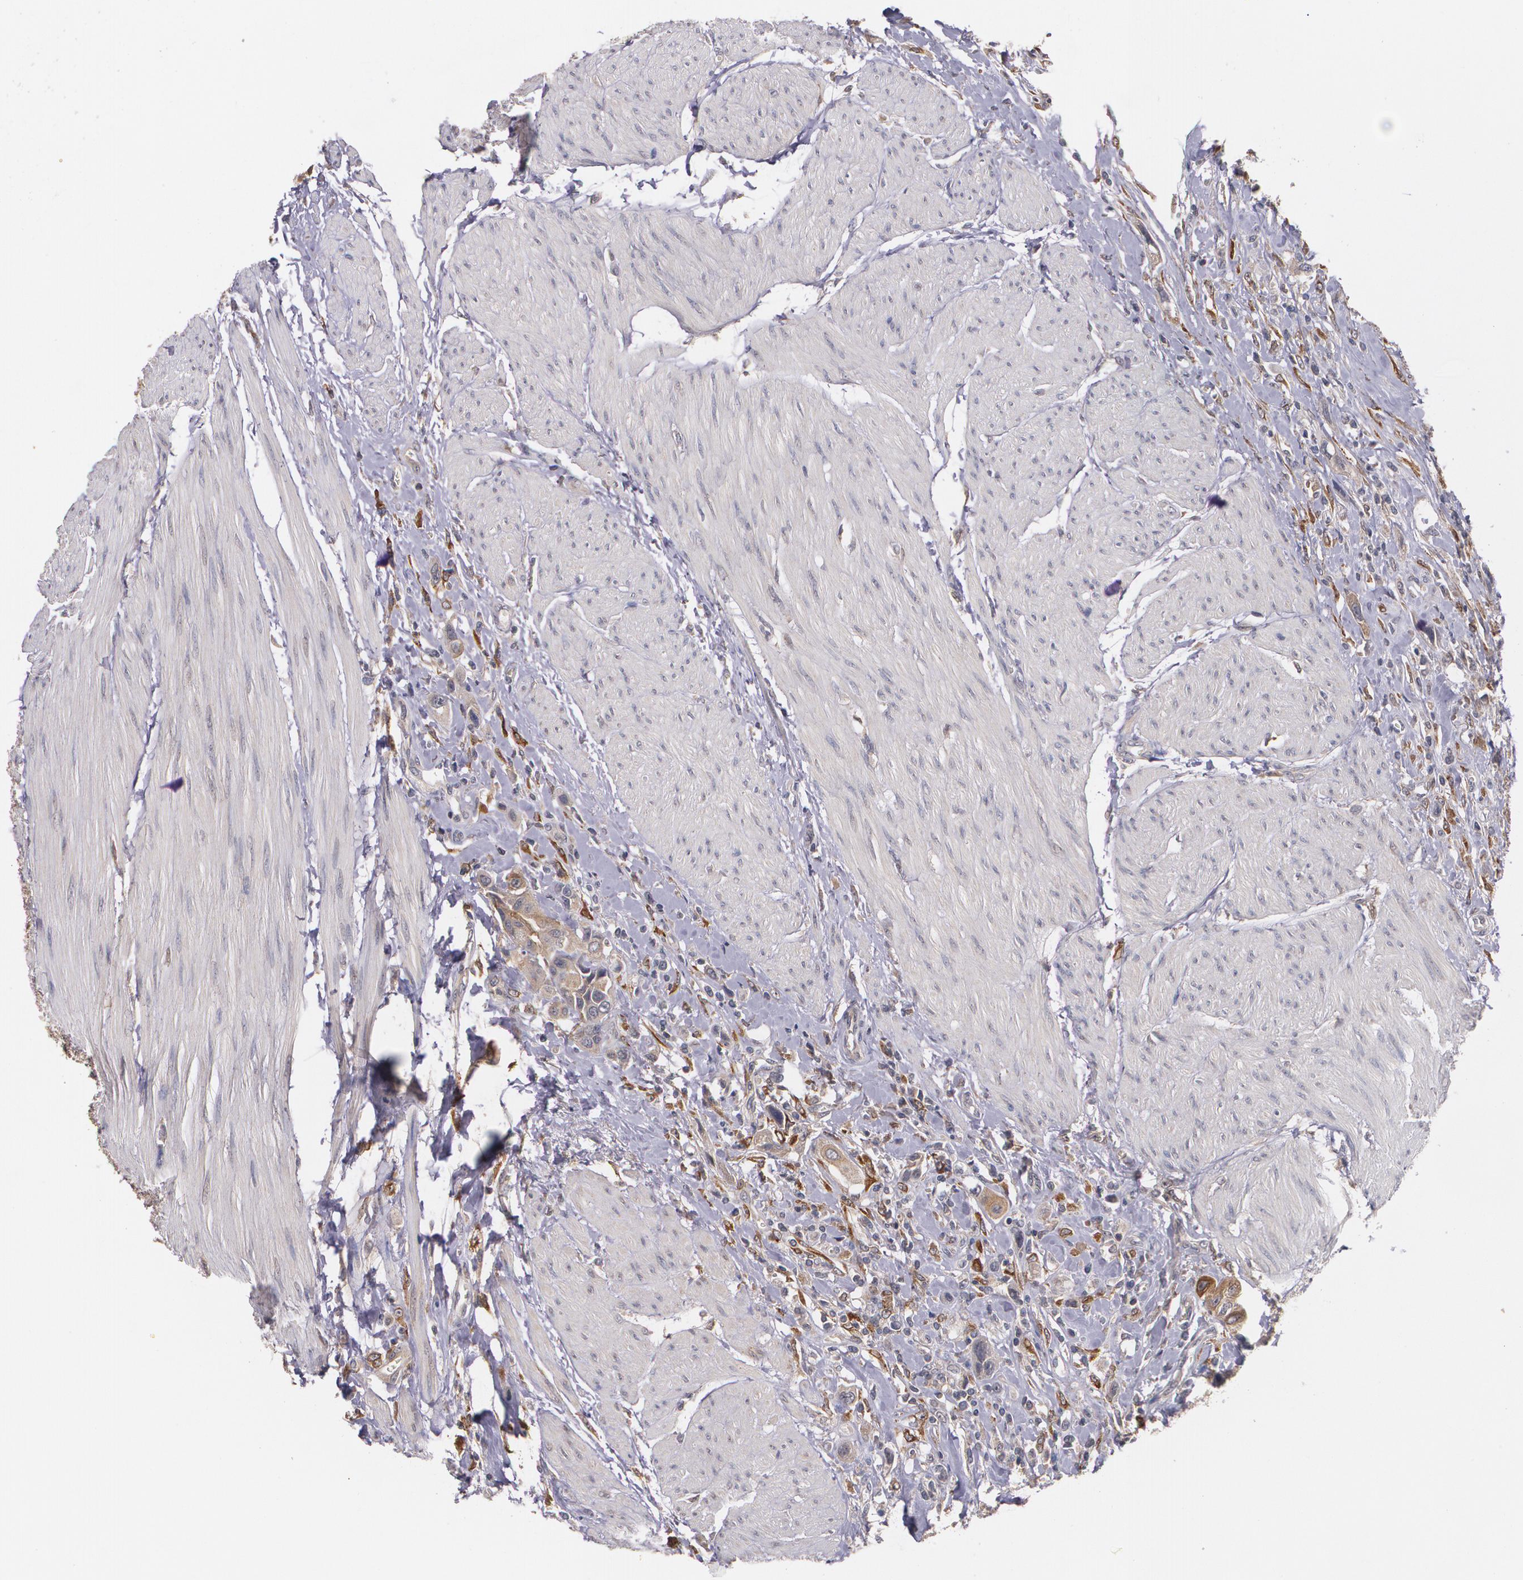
{"staining": {"intensity": "moderate", "quantity": ">75%", "location": "cytoplasmic/membranous"}, "tissue": "urothelial cancer", "cell_type": "Tumor cells", "image_type": "cancer", "snomed": [{"axis": "morphology", "description": "Urothelial carcinoma, High grade"}, {"axis": "topography", "description": "Urinary bladder"}], "caption": "Immunohistochemistry histopathology image of neoplastic tissue: urothelial cancer stained using immunohistochemistry exhibits medium levels of moderate protein expression localized specifically in the cytoplasmic/membranous of tumor cells, appearing as a cytoplasmic/membranous brown color.", "gene": "IFNGR2", "patient": {"sex": "male", "age": 50}}